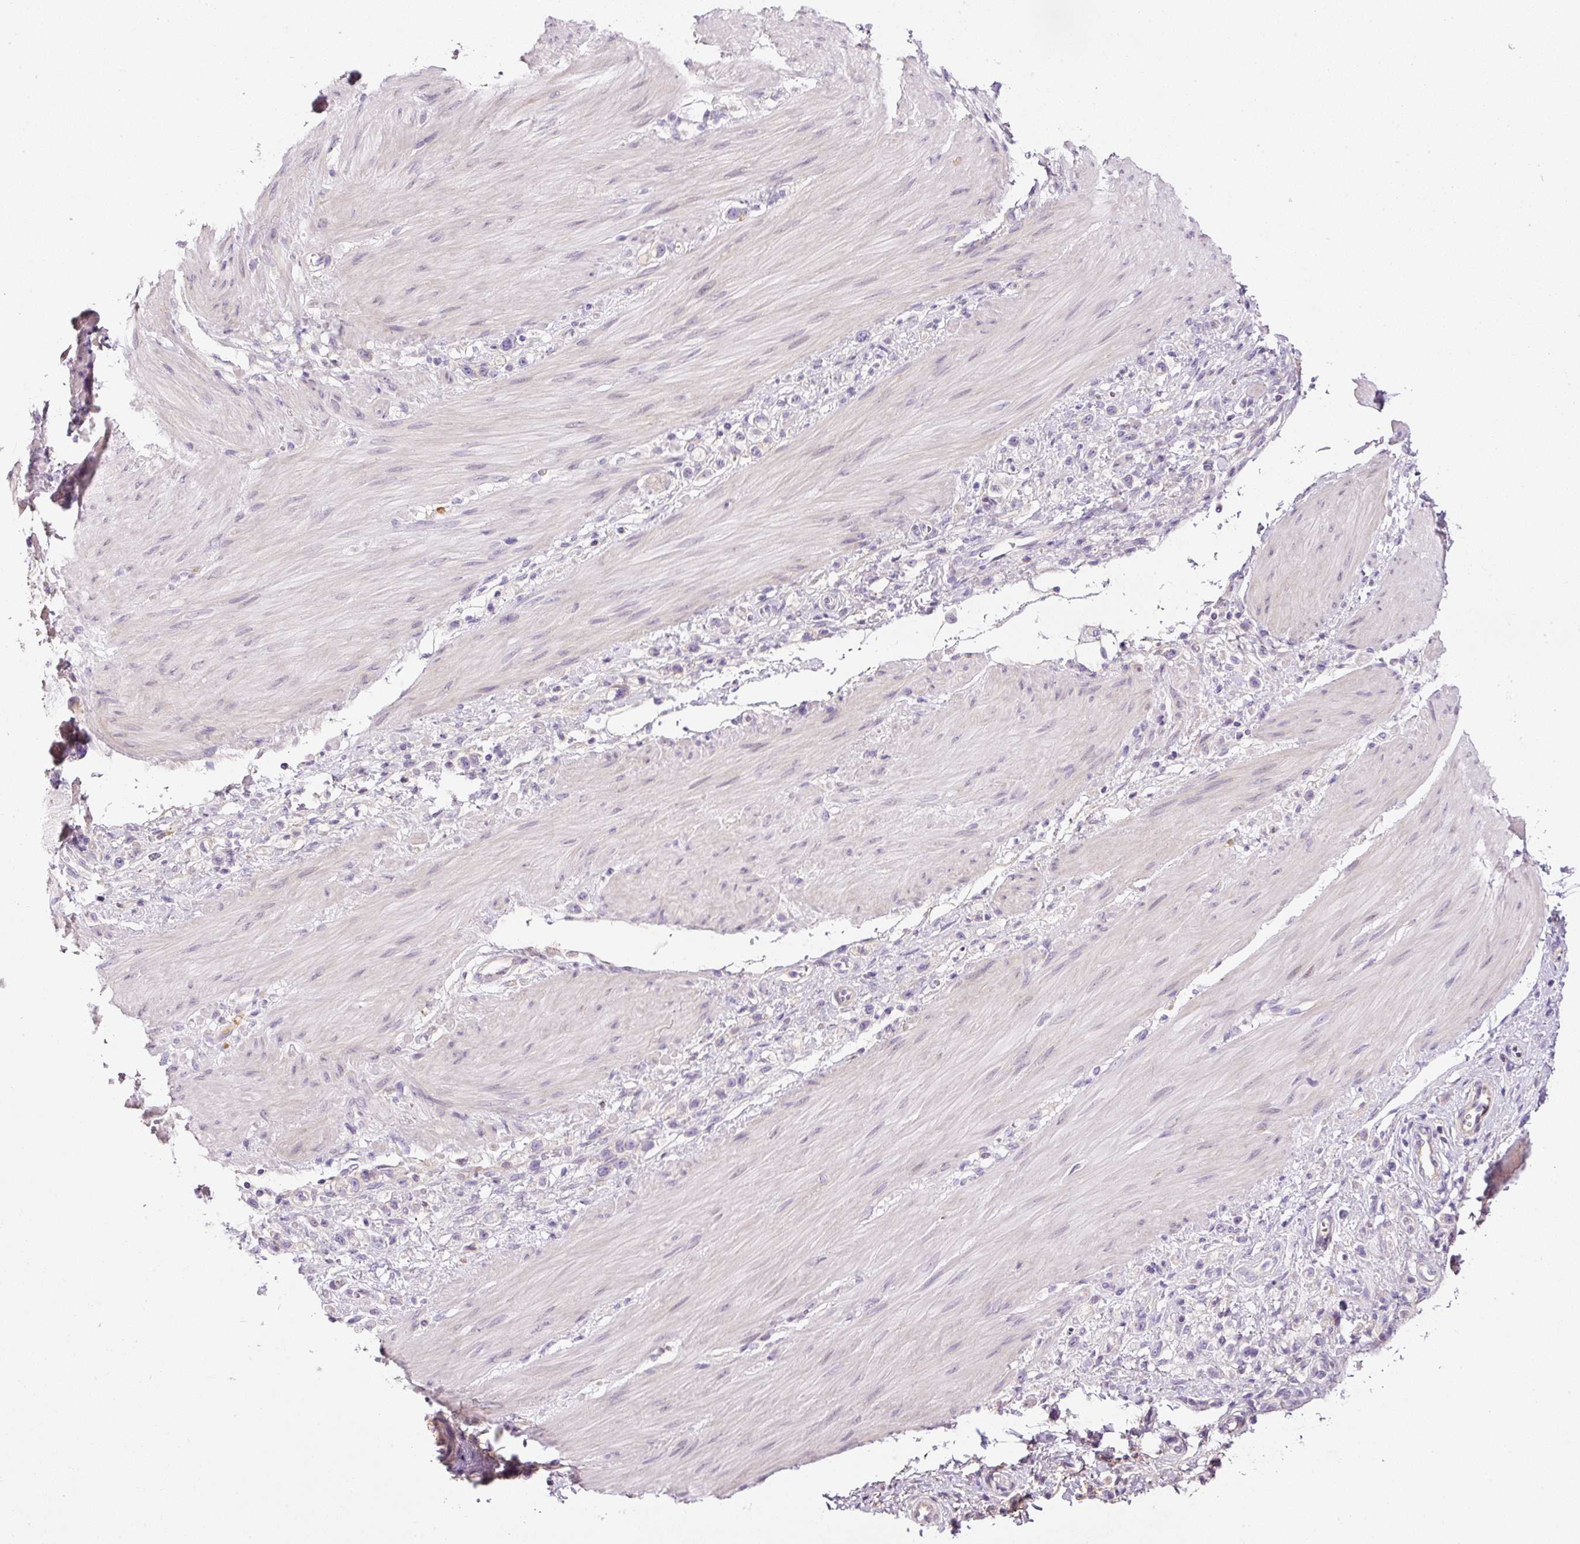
{"staining": {"intensity": "negative", "quantity": "none", "location": "none"}, "tissue": "stomach cancer", "cell_type": "Tumor cells", "image_type": "cancer", "snomed": [{"axis": "morphology", "description": "Adenocarcinoma, NOS"}, {"axis": "topography", "description": "Stomach"}], "caption": "Immunohistochemistry (IHC) photomicrograph of neoplastic tissue: human stomach cancer stained with DAB shows no significant protein expression in tumor cells. (DAB immunohistochemistry, high magnification).", "gene": "KPNA5", "patient": {"sex": "female", "age": 65}}